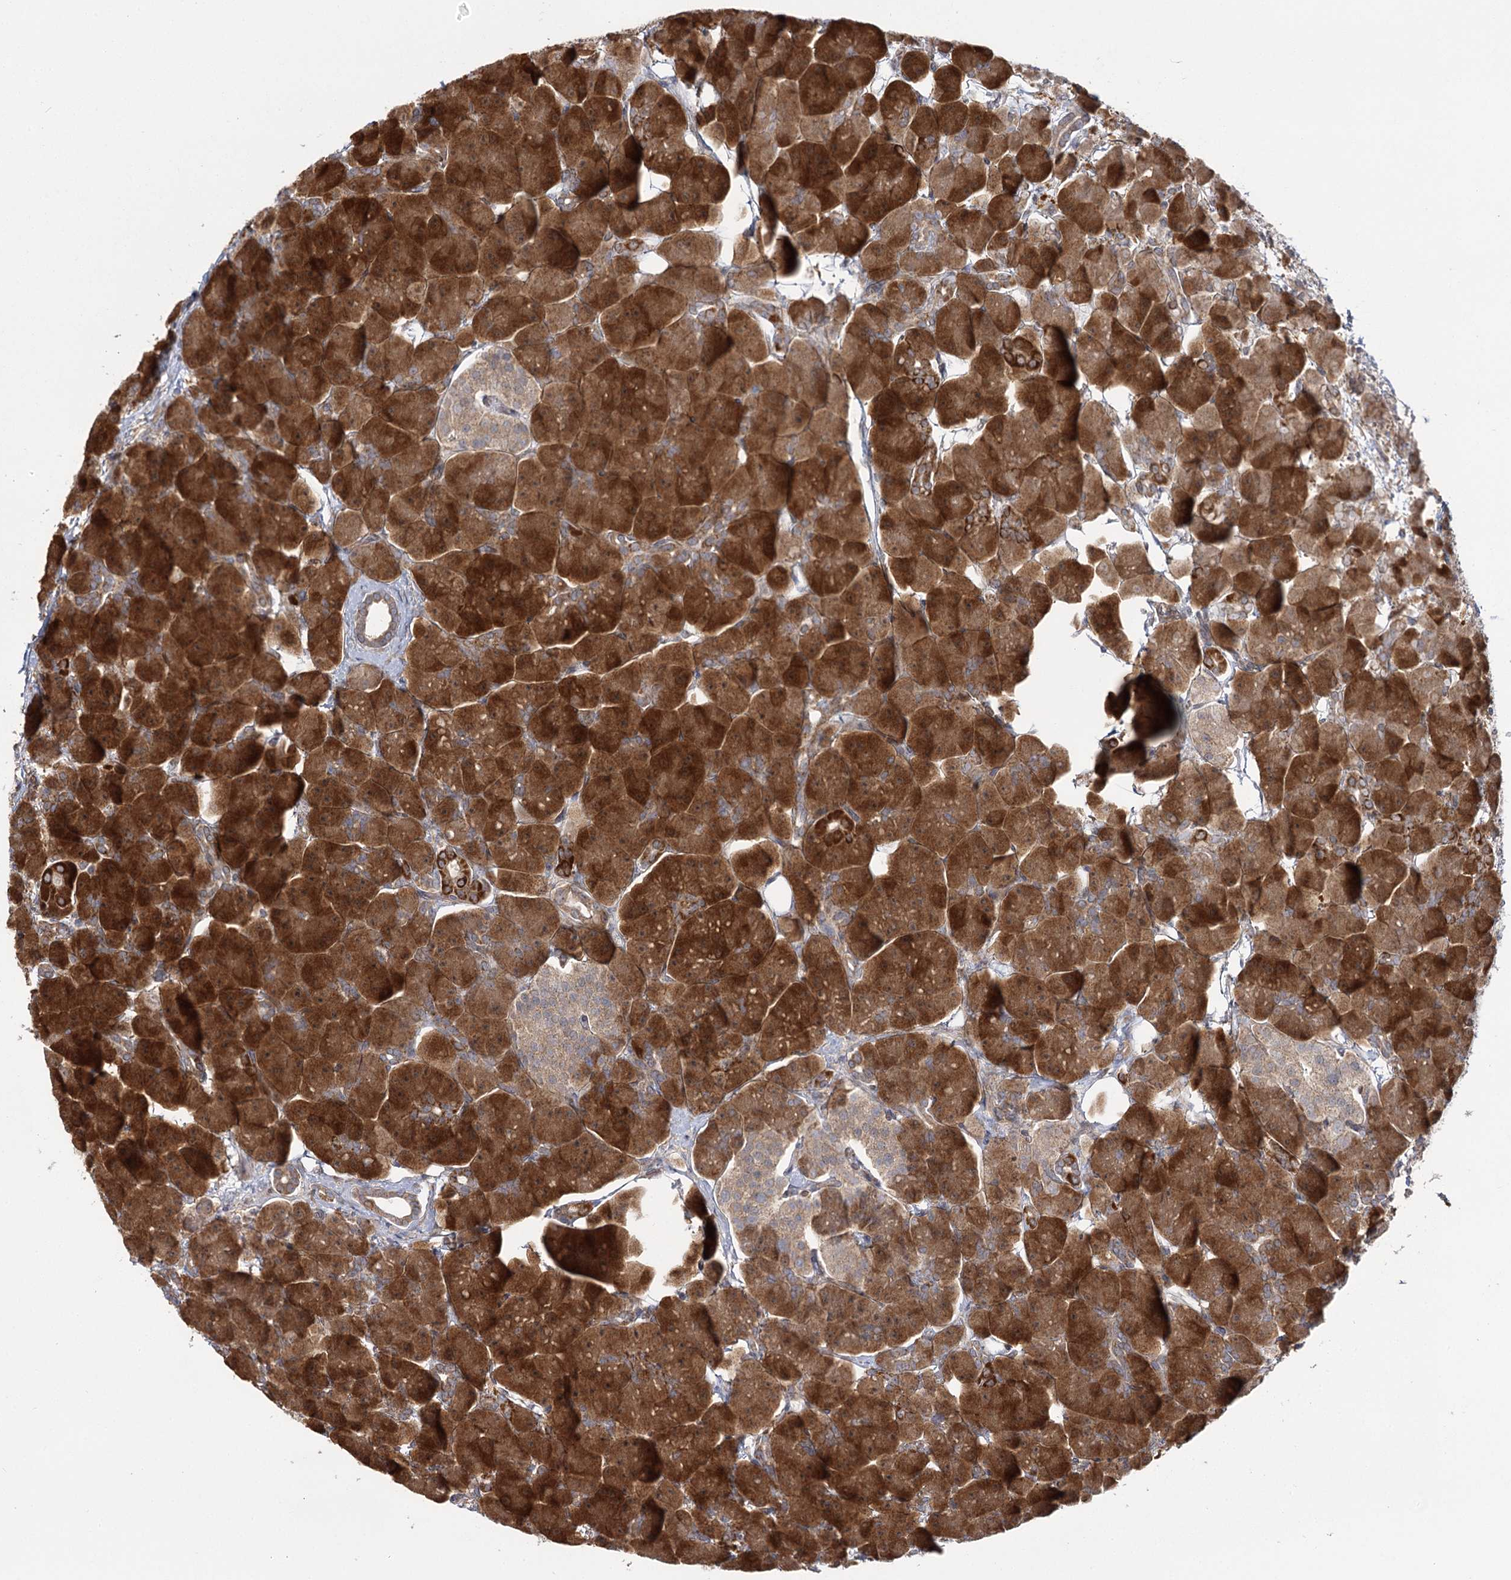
{"staining": {"intensity": "strong", "quantity": ">75%", "location": "cytoplasmic/membranous"}, "tissue": "pancreas", "cell_type": "Exocrine glandular cells", "image_type": "normal", "snomed": [{"axis": "morphology", "description": "Normal tissue, NOS"}, {"axis": "topography", "description": "Pancreas"}], "caption": "An image showing strong cytoplasmic/membranous staining in about >75% of exocrine glandular cells in unremarkable pancreas, as visualized by brown immunohistochemical staining.", "gene": "TBC1D9B", "patient": {"sex": "male", "age": 66}}